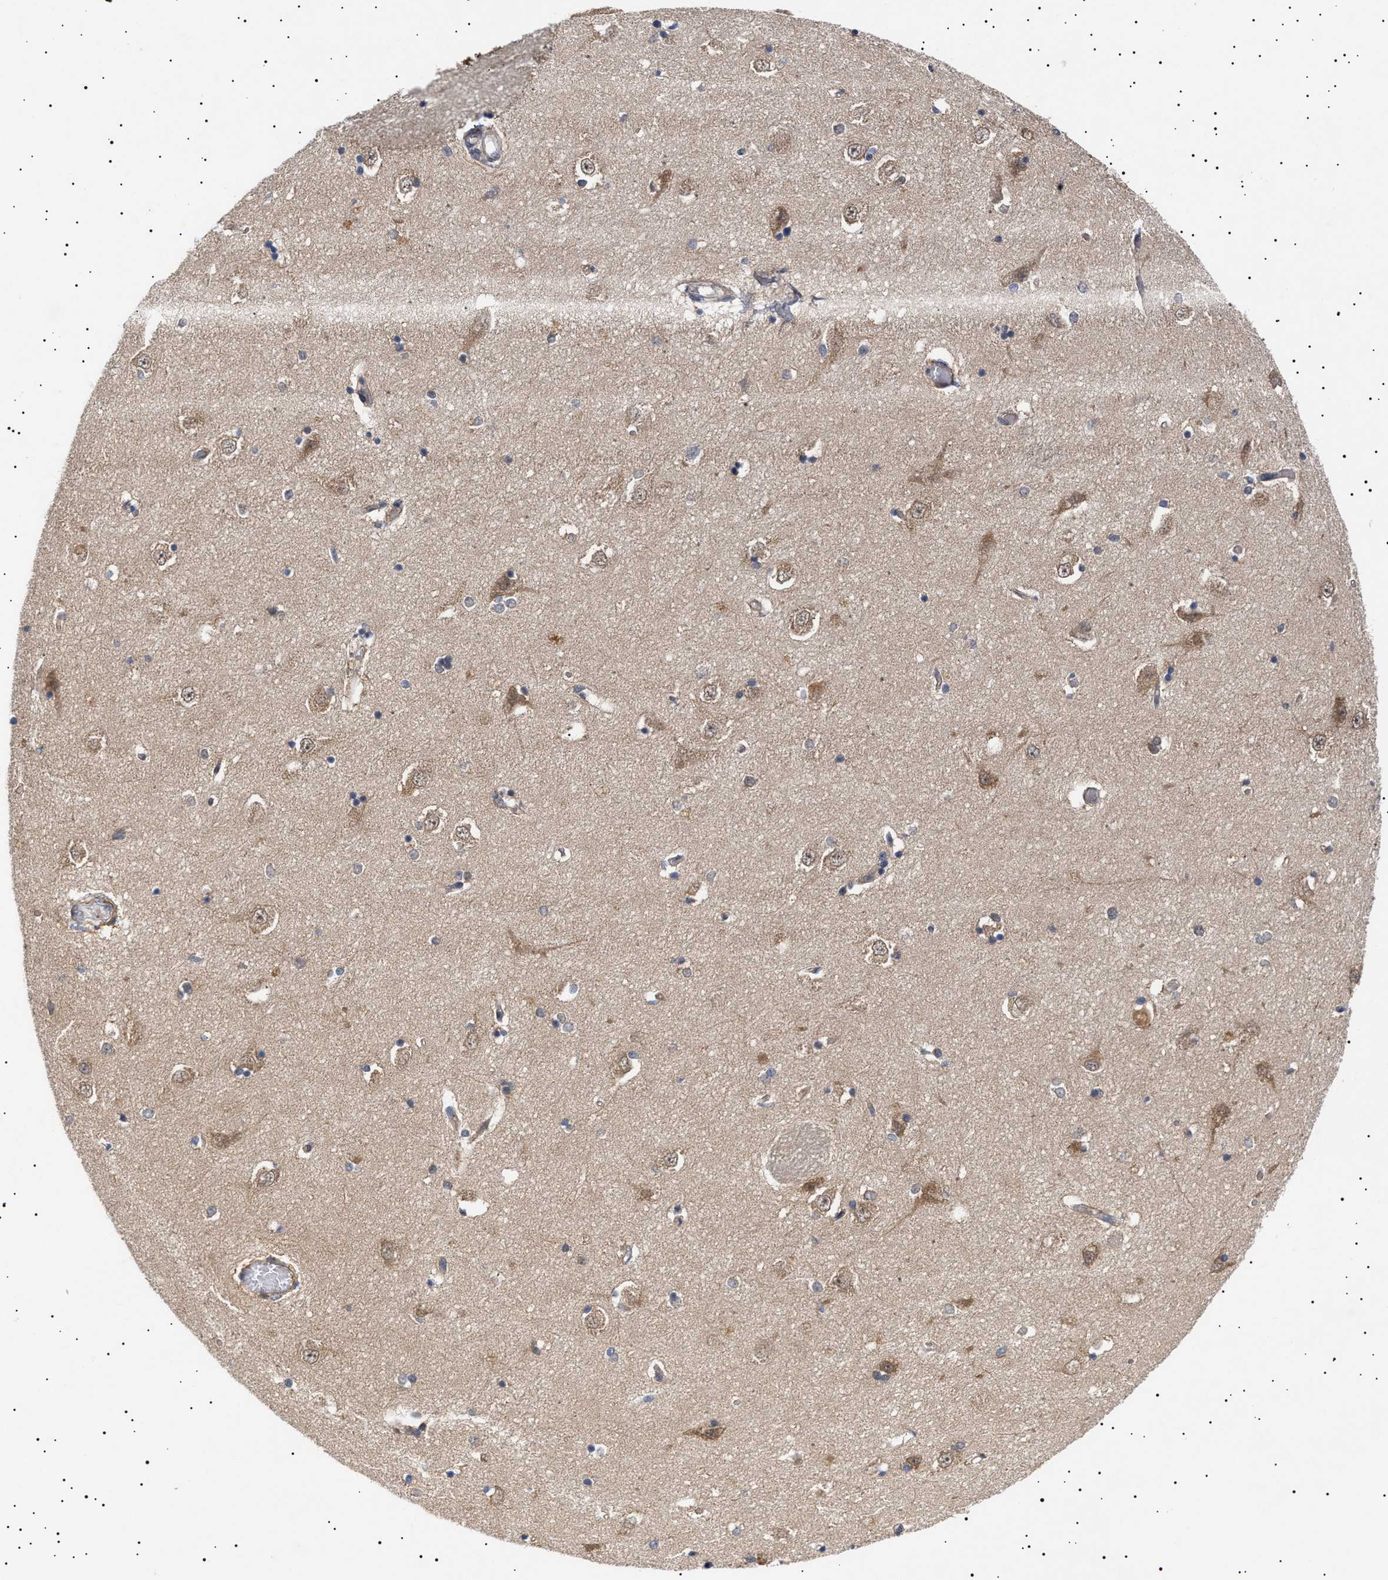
{"staining": {"intensity": "weak", "quantity": "<25%", "location": "cytoplasmic/membranous"}, "tissue": "hippocampus", "cell_type": "Glial cells", "image_type": "normal", "snomed": [{"axis": "morphology", "description": "Normal tissue, NOS"}, {"axis": "topography", "description": "Hippocampus"}], "caption": "Micrograph shows no protein staining in glial cells of unremarkable hippocampus.", "gene": "NPLOC4", "patient": {"sex": "male", "age": 45}}